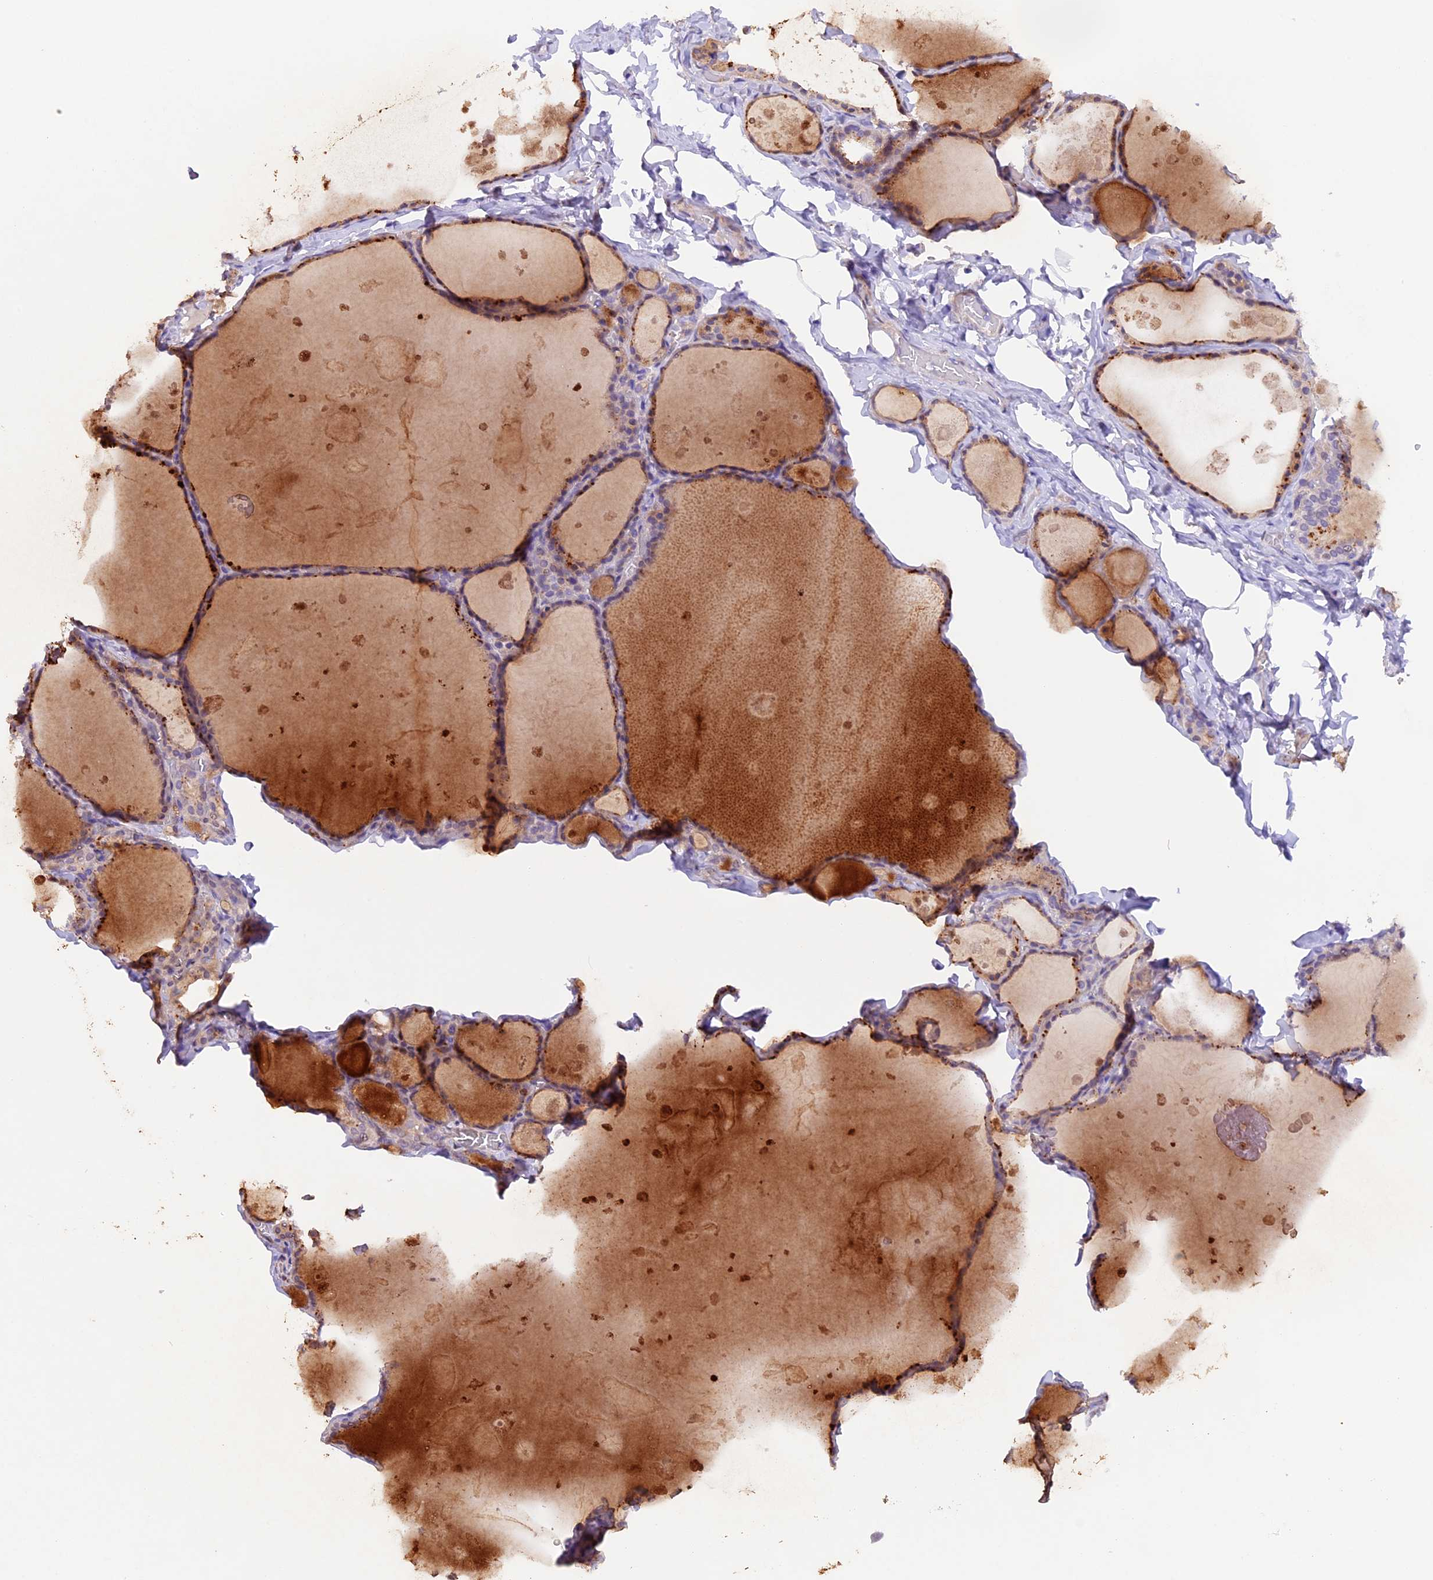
{"staining": {"intensity": "moderate", "quantity": ">75%", "location": "cytoplasmic/membranous"}, "tissue": "thyroid gland", "cell_type": "Glandular cells", "image_type": "normal", "snomed": [{"axis": "morphology", "description": "Normal tissue, NOS"}, {"axis": "topography", "description": "Thyroid gland"}], "caption": "Immunohistochemical staining of unremarkable thyroid gland demonstrates moderate cytoplasmic/membranous protein positivity in about >75% of glandular cells. The protein of interest is shown in brown color, while the nuclei are stained blue.", "gene": "NCK2", "patient": {"sex": "male", "age": 56}}